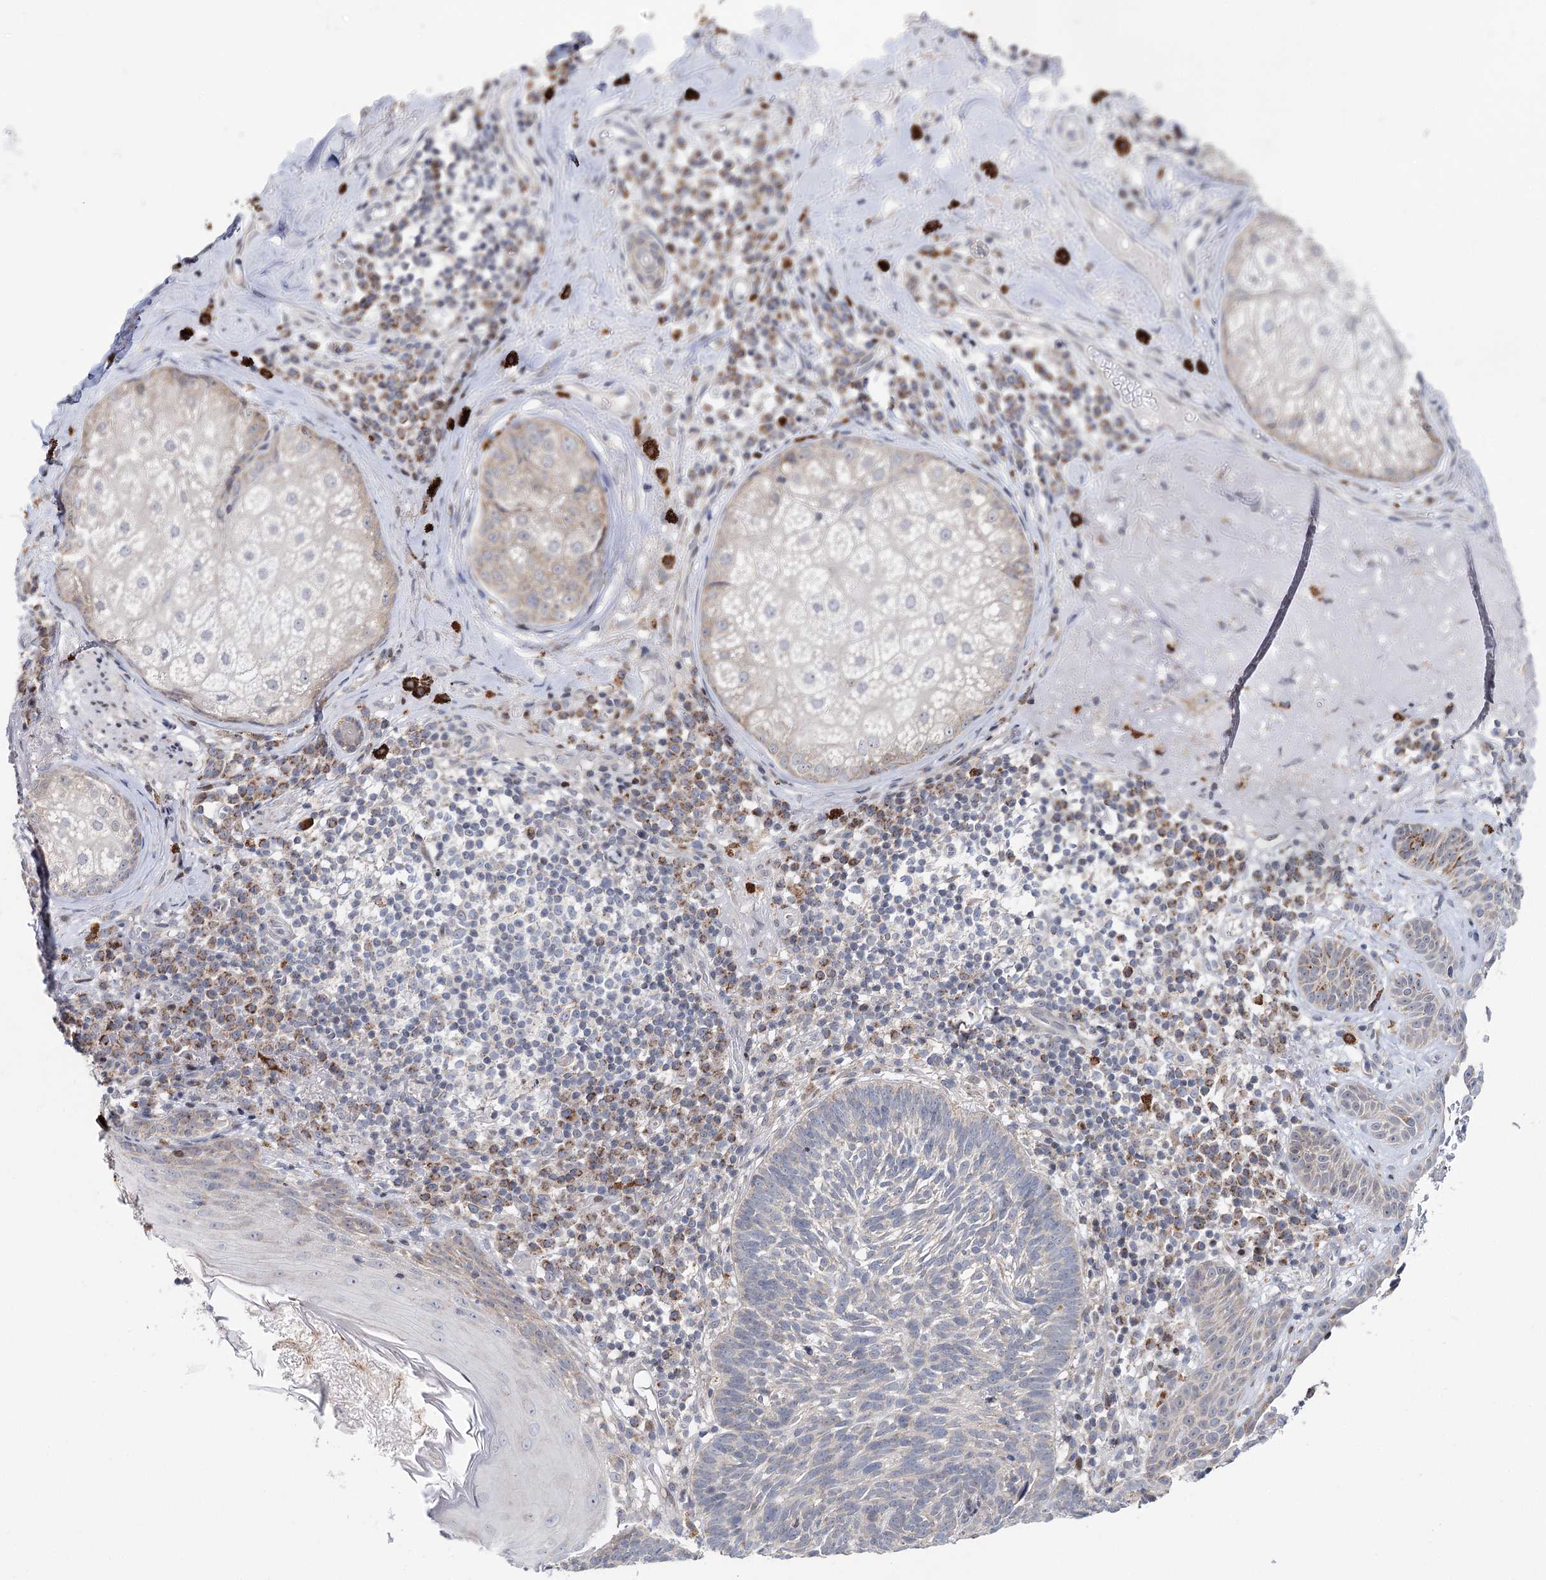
{"staining": {"intensity": "negative", "quantity": "none", "location": "none"}, "tissue": "skin cancer", "cell_type": "Tumor cells", "image_type": "cancer", "snomed": [{"axis": "morphology", "description": "Basal cell carcinoma"}, {"axis": "topography", "description": "Skin"}], "caption": "Immunohistochemistry (IHC) micrograph of neoplastic tissue: skin cancer stained with DAB (3,3'-diaminobenzidine) reveals no significant protein expression in tumor cells.", "gene": "PTGR1", "patient": {"sex": "male", "age": 88}}